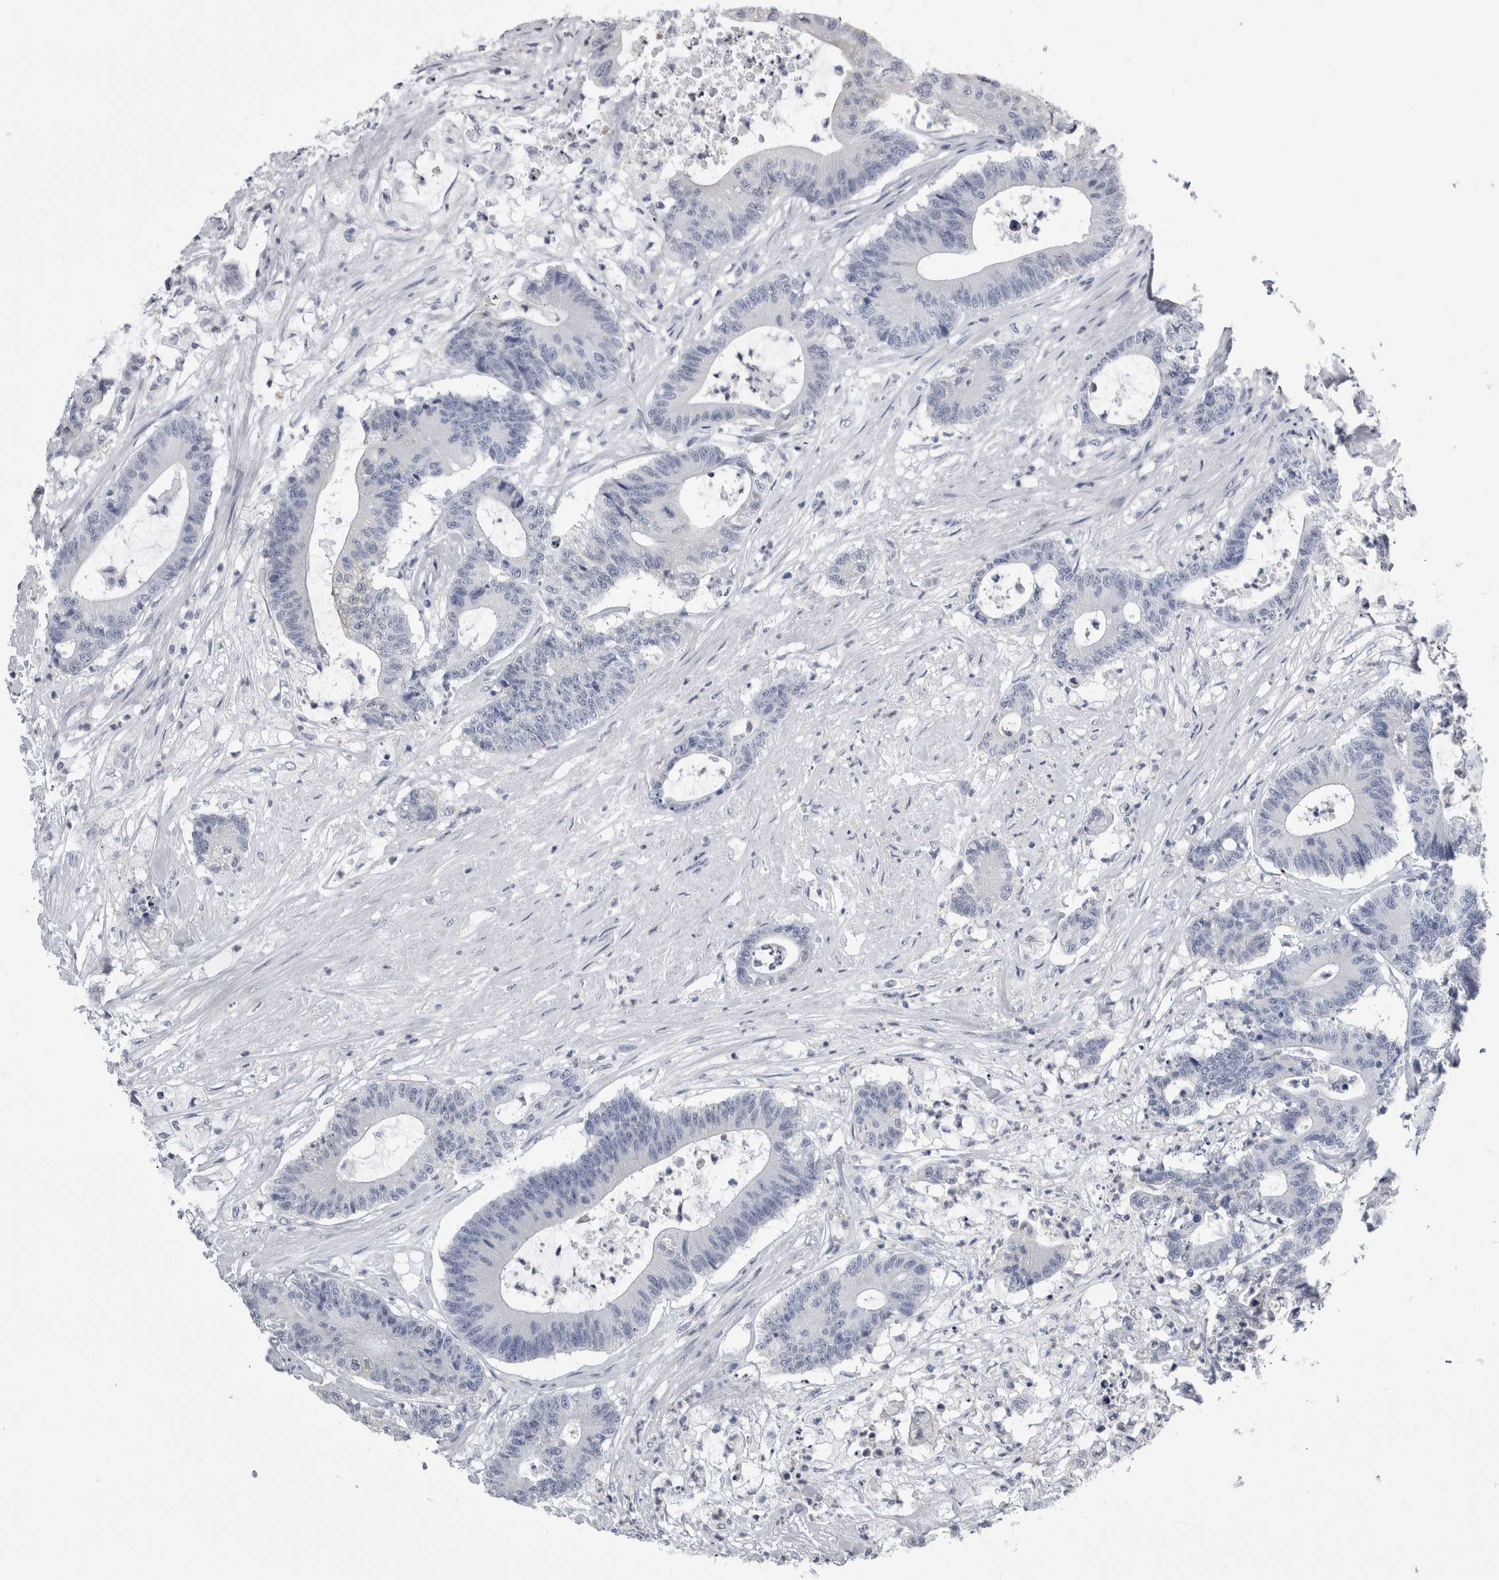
{"staining": {"intensity": "negative", "quantity": "none", "location": "none"}, "tissue": "colorectal cancer", "cell_type": "Tumor cells", "image_type": "cancer", "snomed": [{"axis": "morphology", "description": "Adenocarcinoma, NOS"}, {"axis": "topography", "description": "Colon"}], "caption": "This is a photomicrograph of immunohistochemistry (IHC) staining of colorectal cancer, which shows no positivity in tumor cells. (DAB (3,3'-diaminobenzidine) immunohistochemistry (IHC) visualized using brightfield microscopy, high magnification).", "gene": "ALDH8A1", "patient": {"sex": "female", "age": 84}}